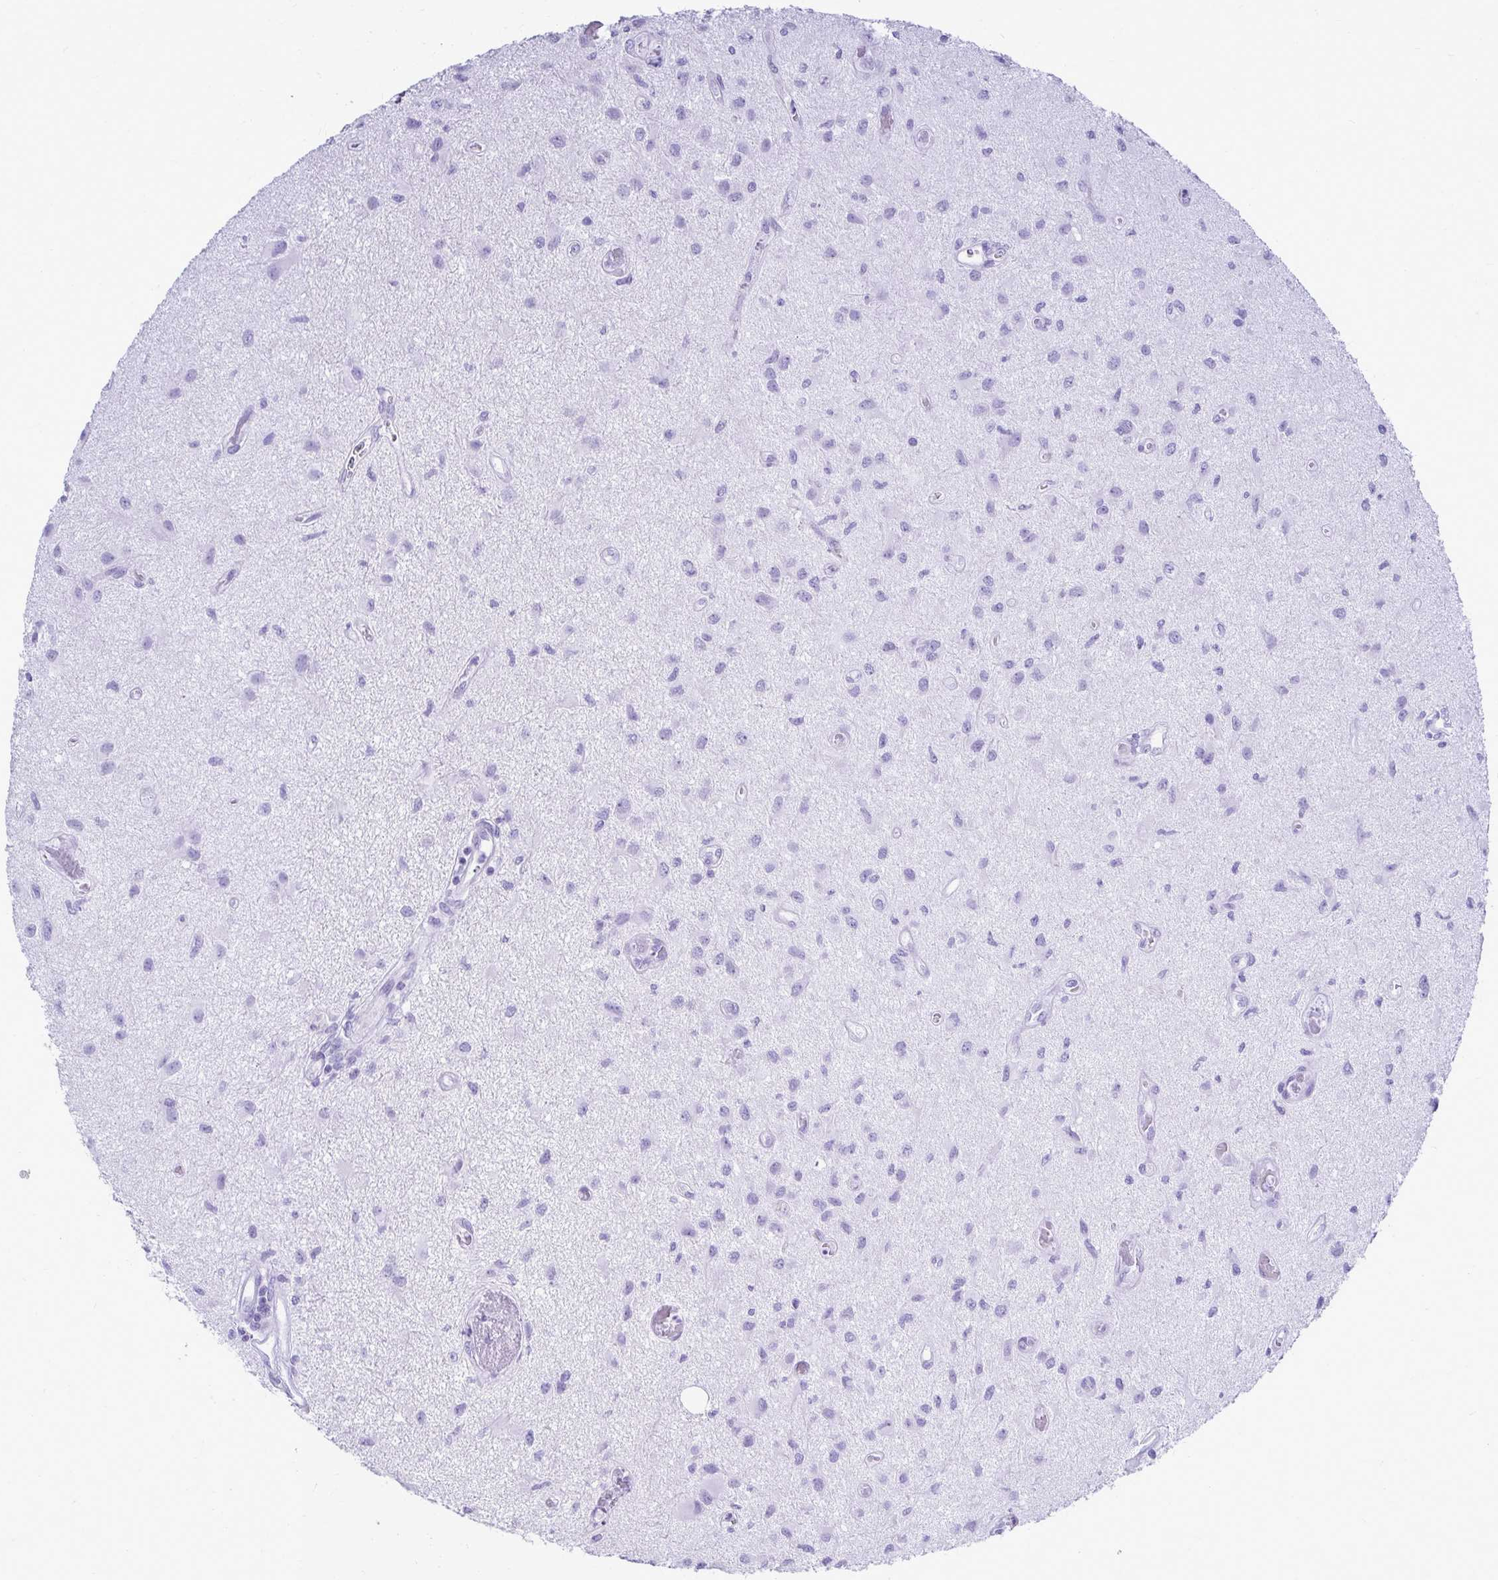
{"staining": {"intensity": "negative", "quantity": "none", "location": "none"}, "tissue": "glioma", "cell_type": "Tumor cells", "image_type": "cancer", "snomed": [{"axis": "morphology", "description": "Glioma, malignant, High grade"}, {"axis": "topography", "description": "Brain"}], "caption": "Human malignant high-grade glioma stained for a protein using immunohistochemistry shows no positivity in tumor cells.", "gene": "ATP4B", "patient": {"sex": "male", "age": 67}}